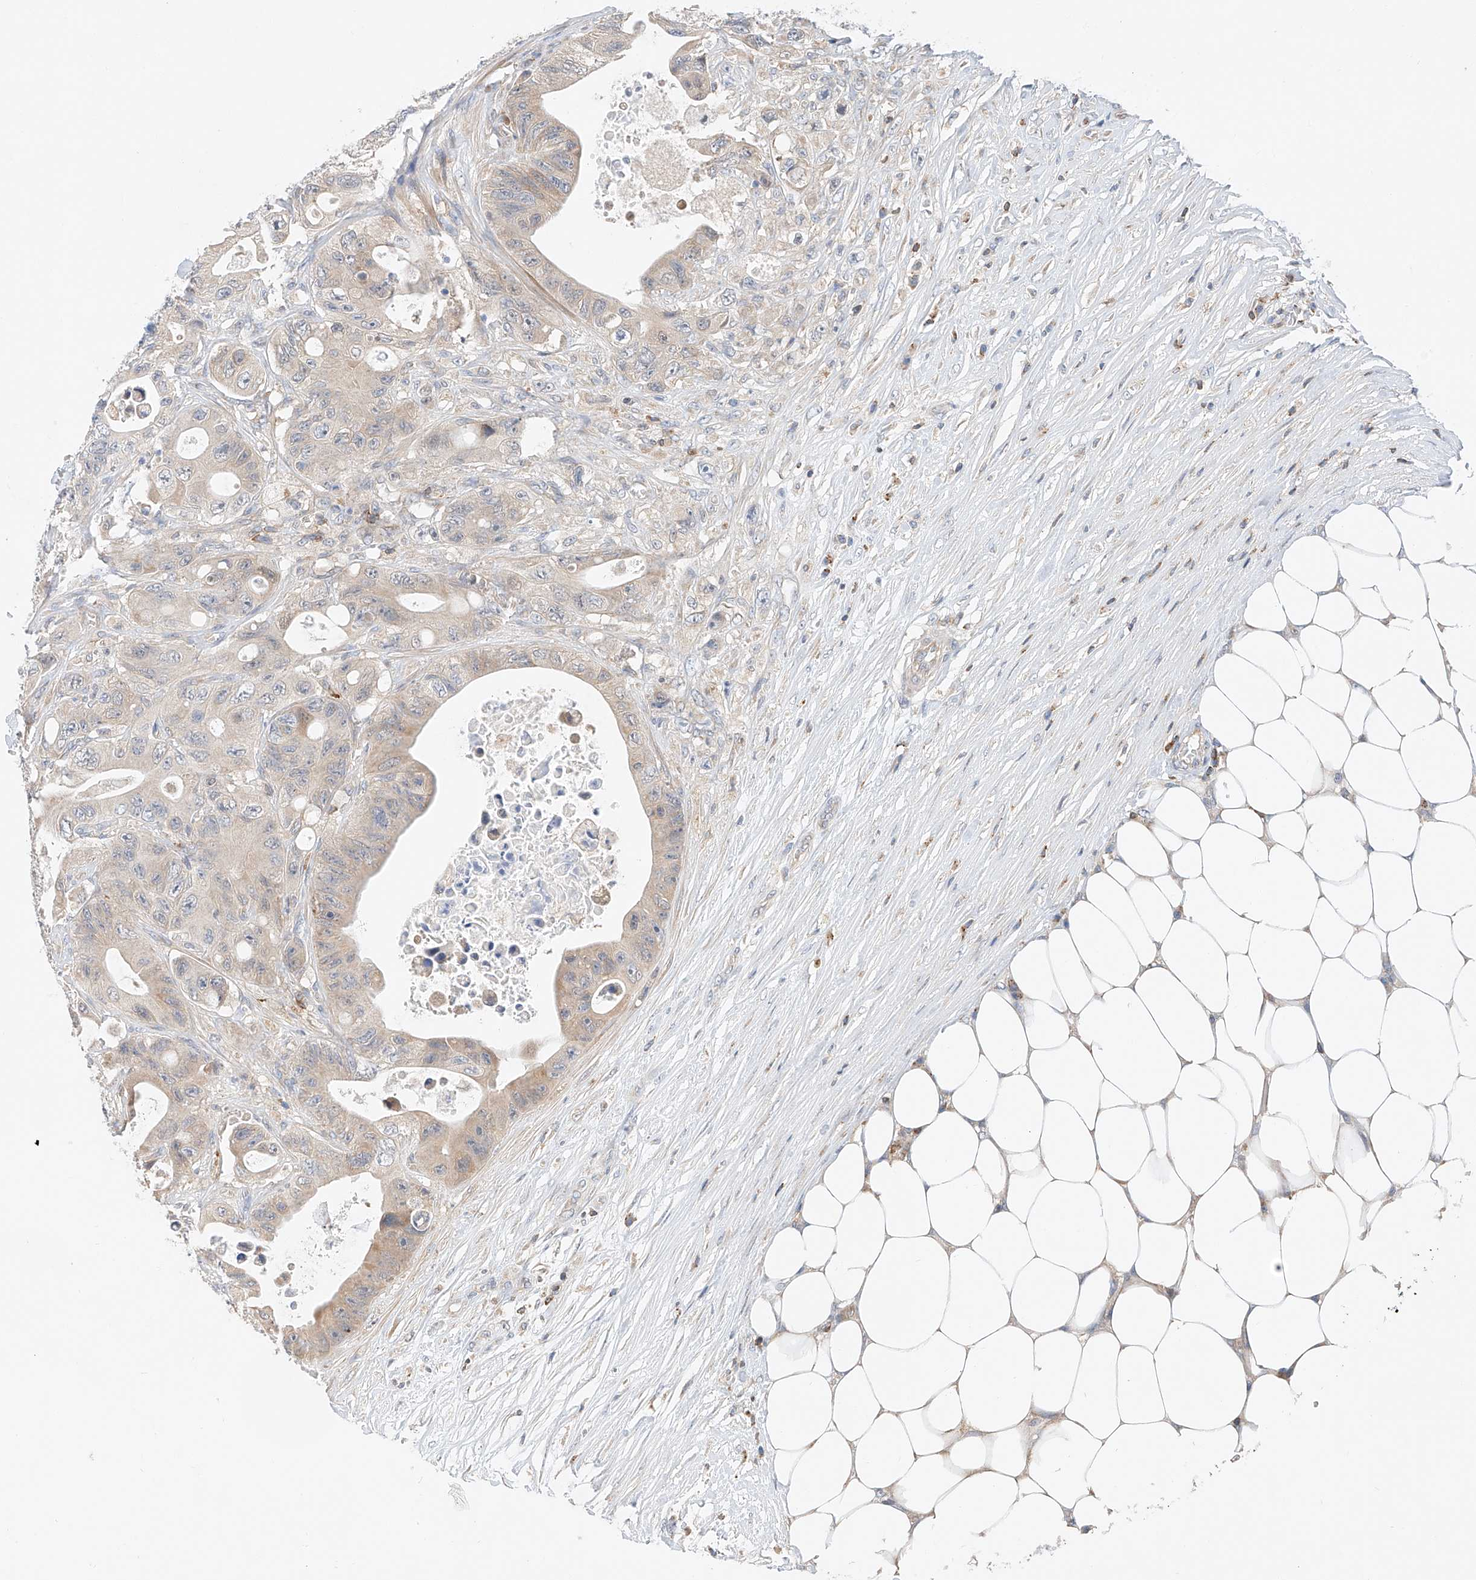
{"staining": {"intensity": "weak", "quantity": "<25%", "location": "cytoplasmic/membranous"}, "tissue": "colorectal cancer", "cell_type": "Tumor cells", "image_type": "cancer", "snomed": [{"axis": "morphology", "description": "Adenocarcinoma, NOS"}, {"axis": "topography", "description": "Colon"}], "caption": "Immunohistochemistry of colorectal cancer shows no expression in tumor cells. Nuclei are stained in blue.", "gene": "MFN2", "patient": {"sex": "female", "age": 46}}